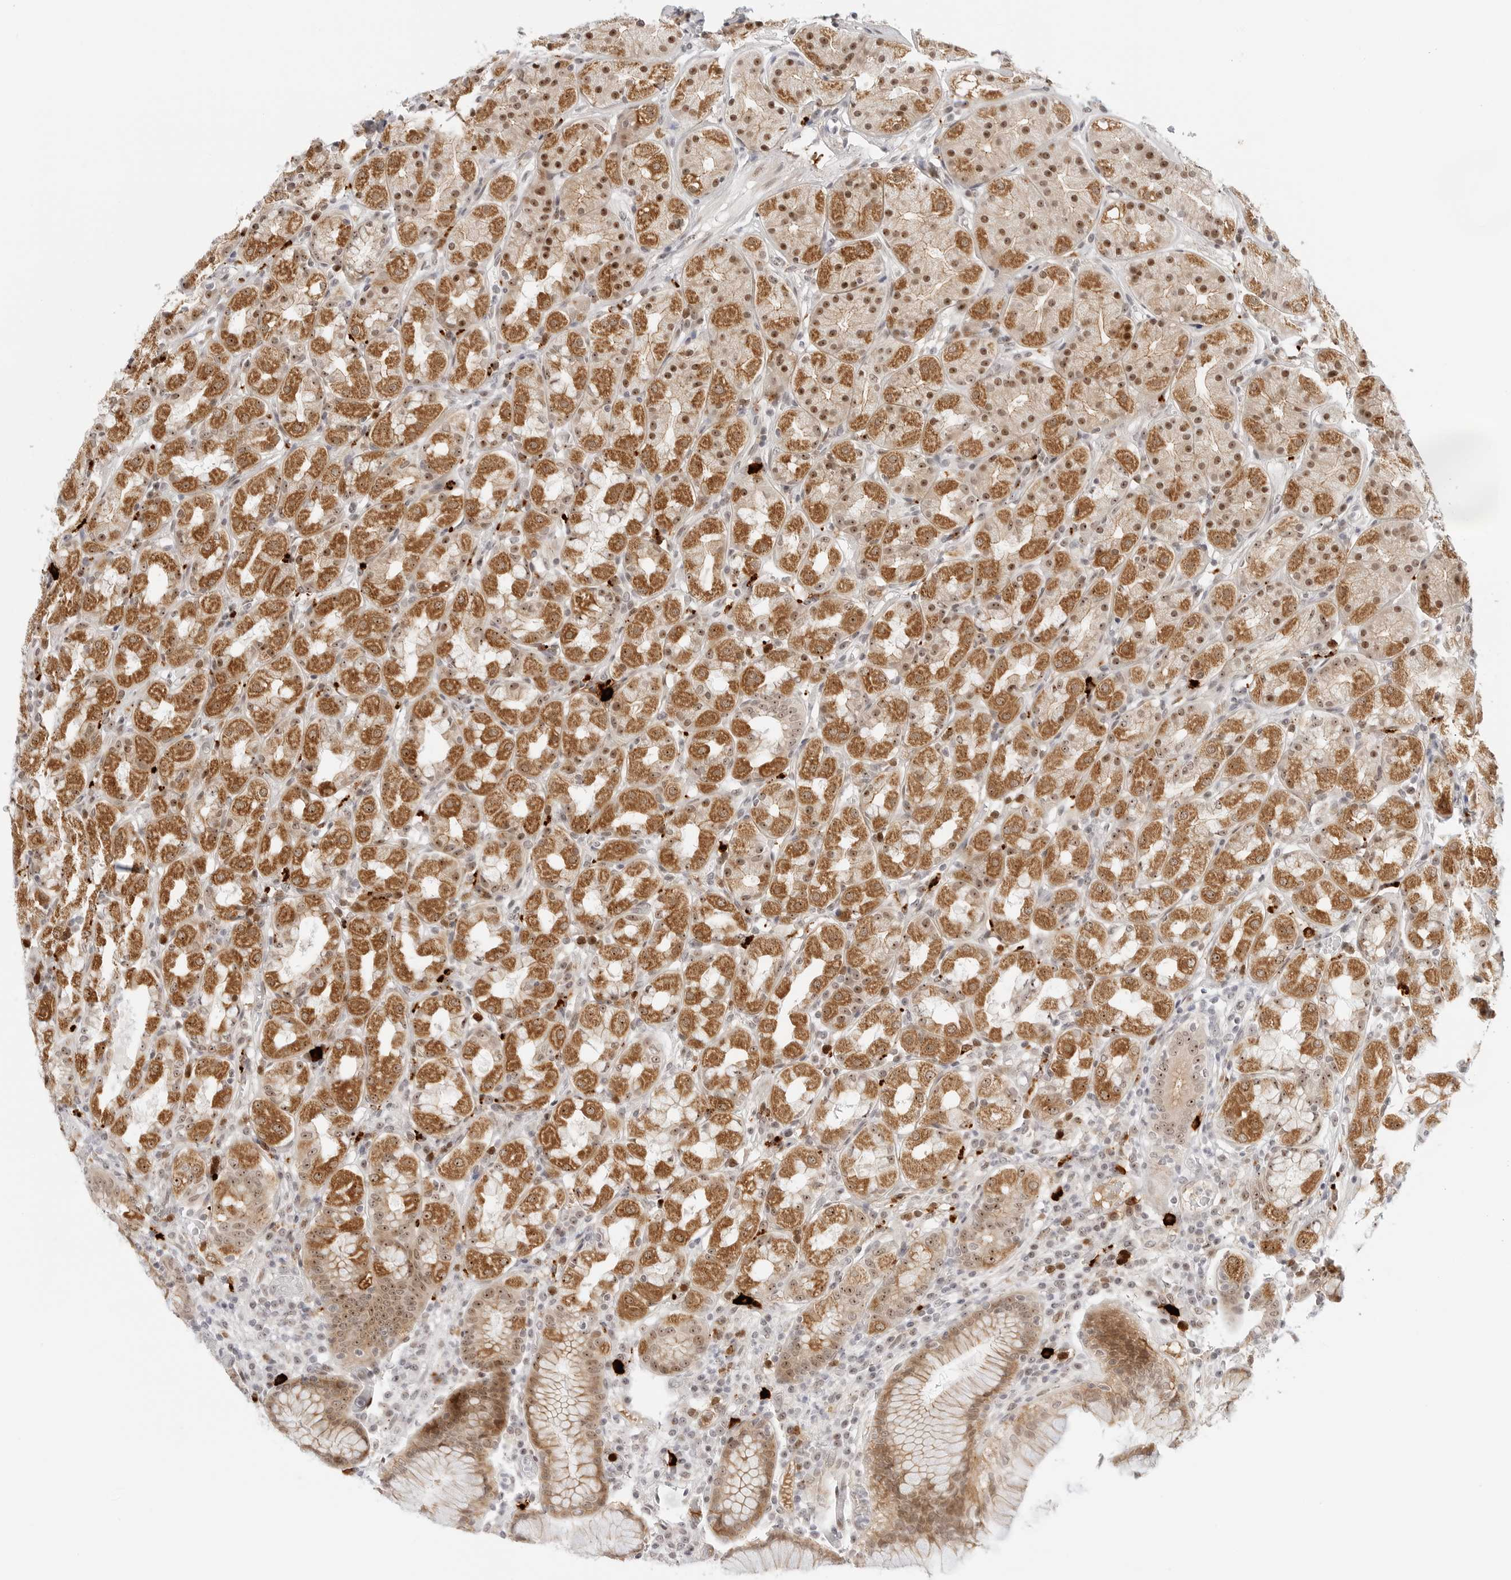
{"staining": {"intensity": "moderate", "quantity": "25%-75%", "location": "cytoplasmic/membranous,nuclear"}, "tissue": "stomach", "cell_type": "Glandular cells", "image_type": "normal", "snomed": [{"axis": "morphology", "description": "Normal tissue, NOS"}, {"axis": "topography", "description": "Stomach, lower"}], "caption": "This image reveals normal stomach stained with immunohistochemistry (IHC) to label a protein in brown. The cytoplasmic/membranous,nuclear of glandular cells show moderate positivity for the protein. Nuclei are counter-stained blue.", "gene": "HIPK3", "patient": {"sex": "female", "age": 56}}